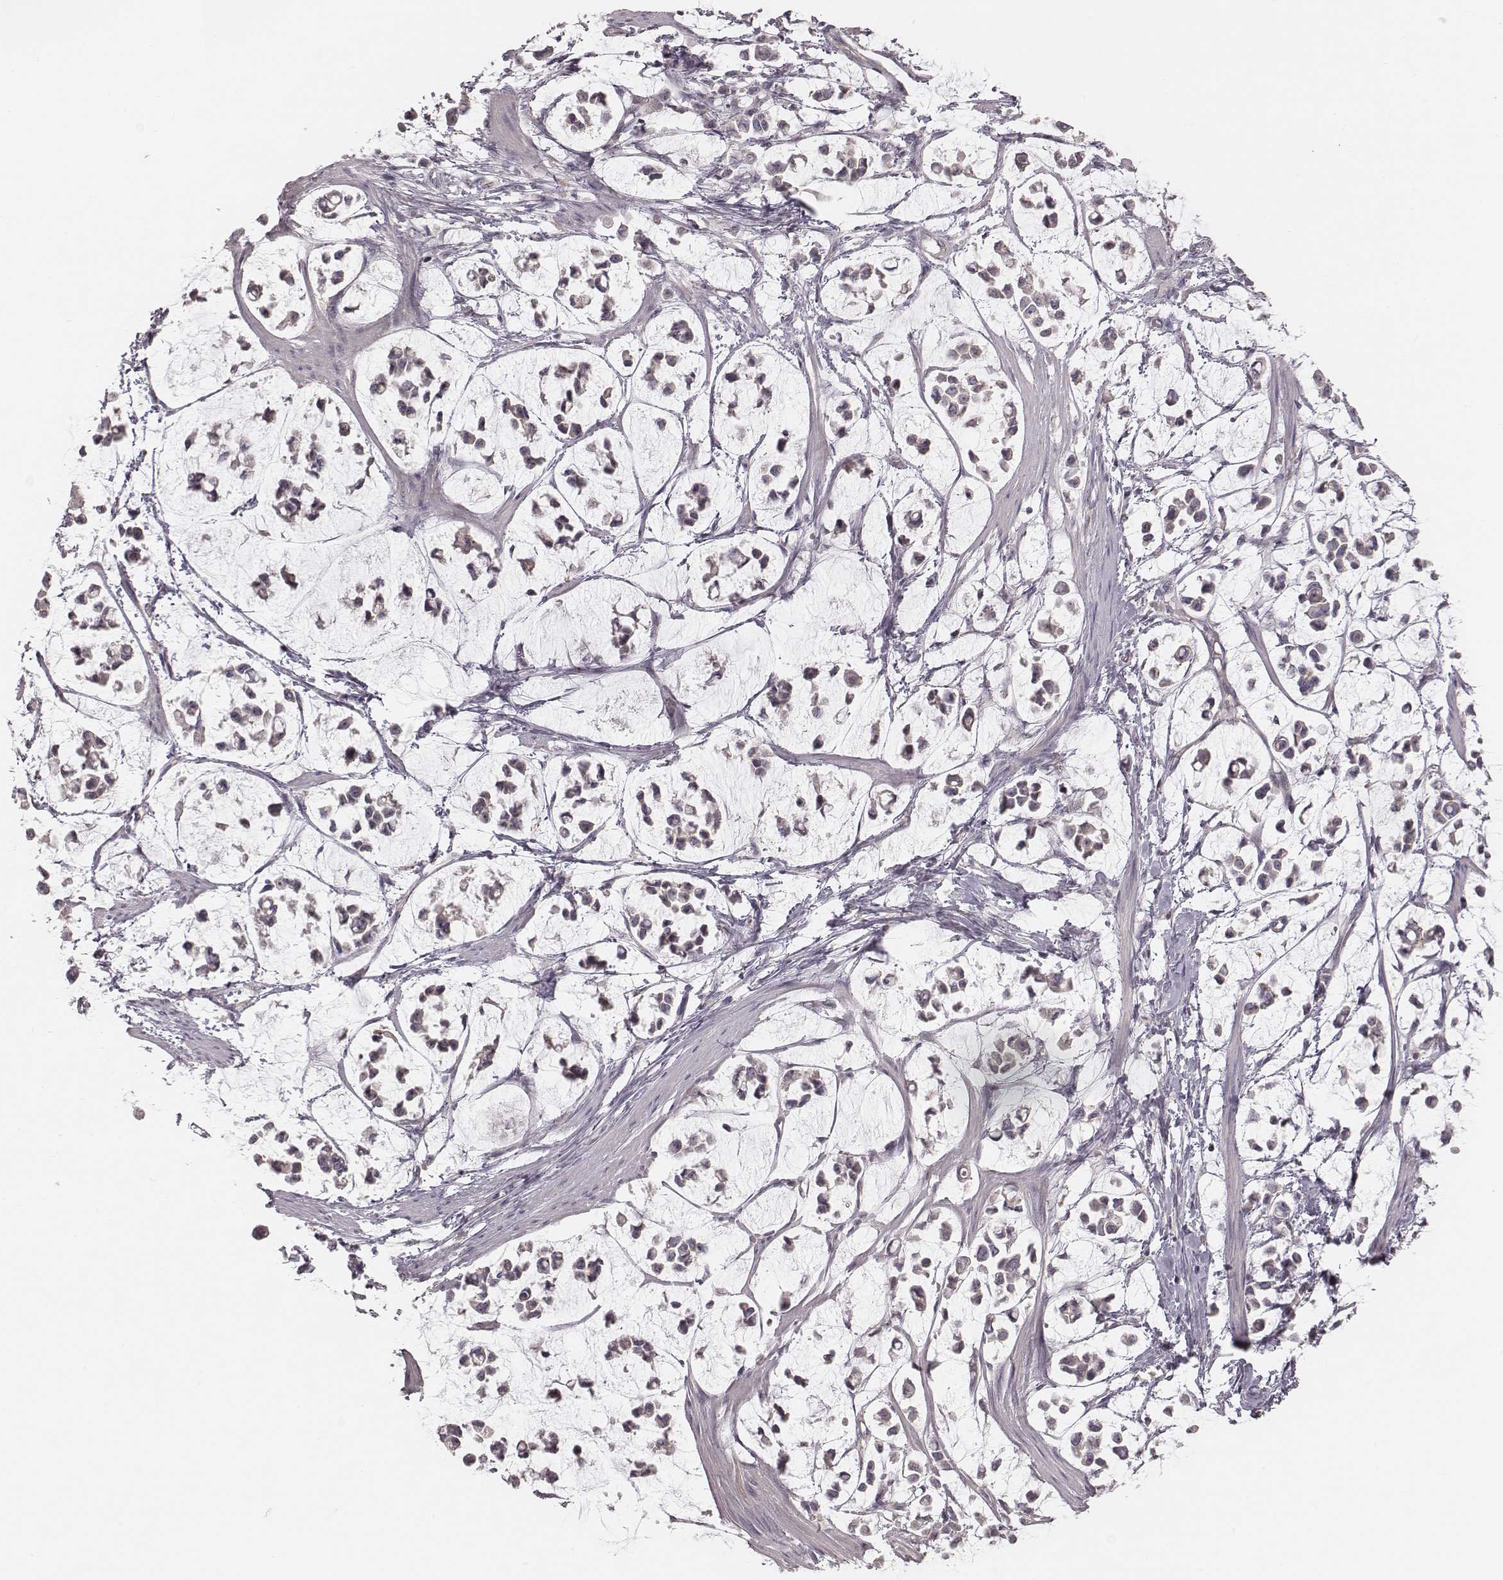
{"staining": {"intensity": "negative", "quantity": "none", "location": "none"}, "tissue": "stomach cancer", "cell_type": "Tumor cells", "image_type": "cancer", "snomed": [{"axis": "morphology", "description": "Adenocarcinoma, NOS"}, {"axis": "topography", "description": "Stomach"}], "caption": "There is no significant expression in tumor cells of stomach cancer (adenocarcinoma).", "gene": "TDRD5", "patient": {"sex": "male", "age": 82}}